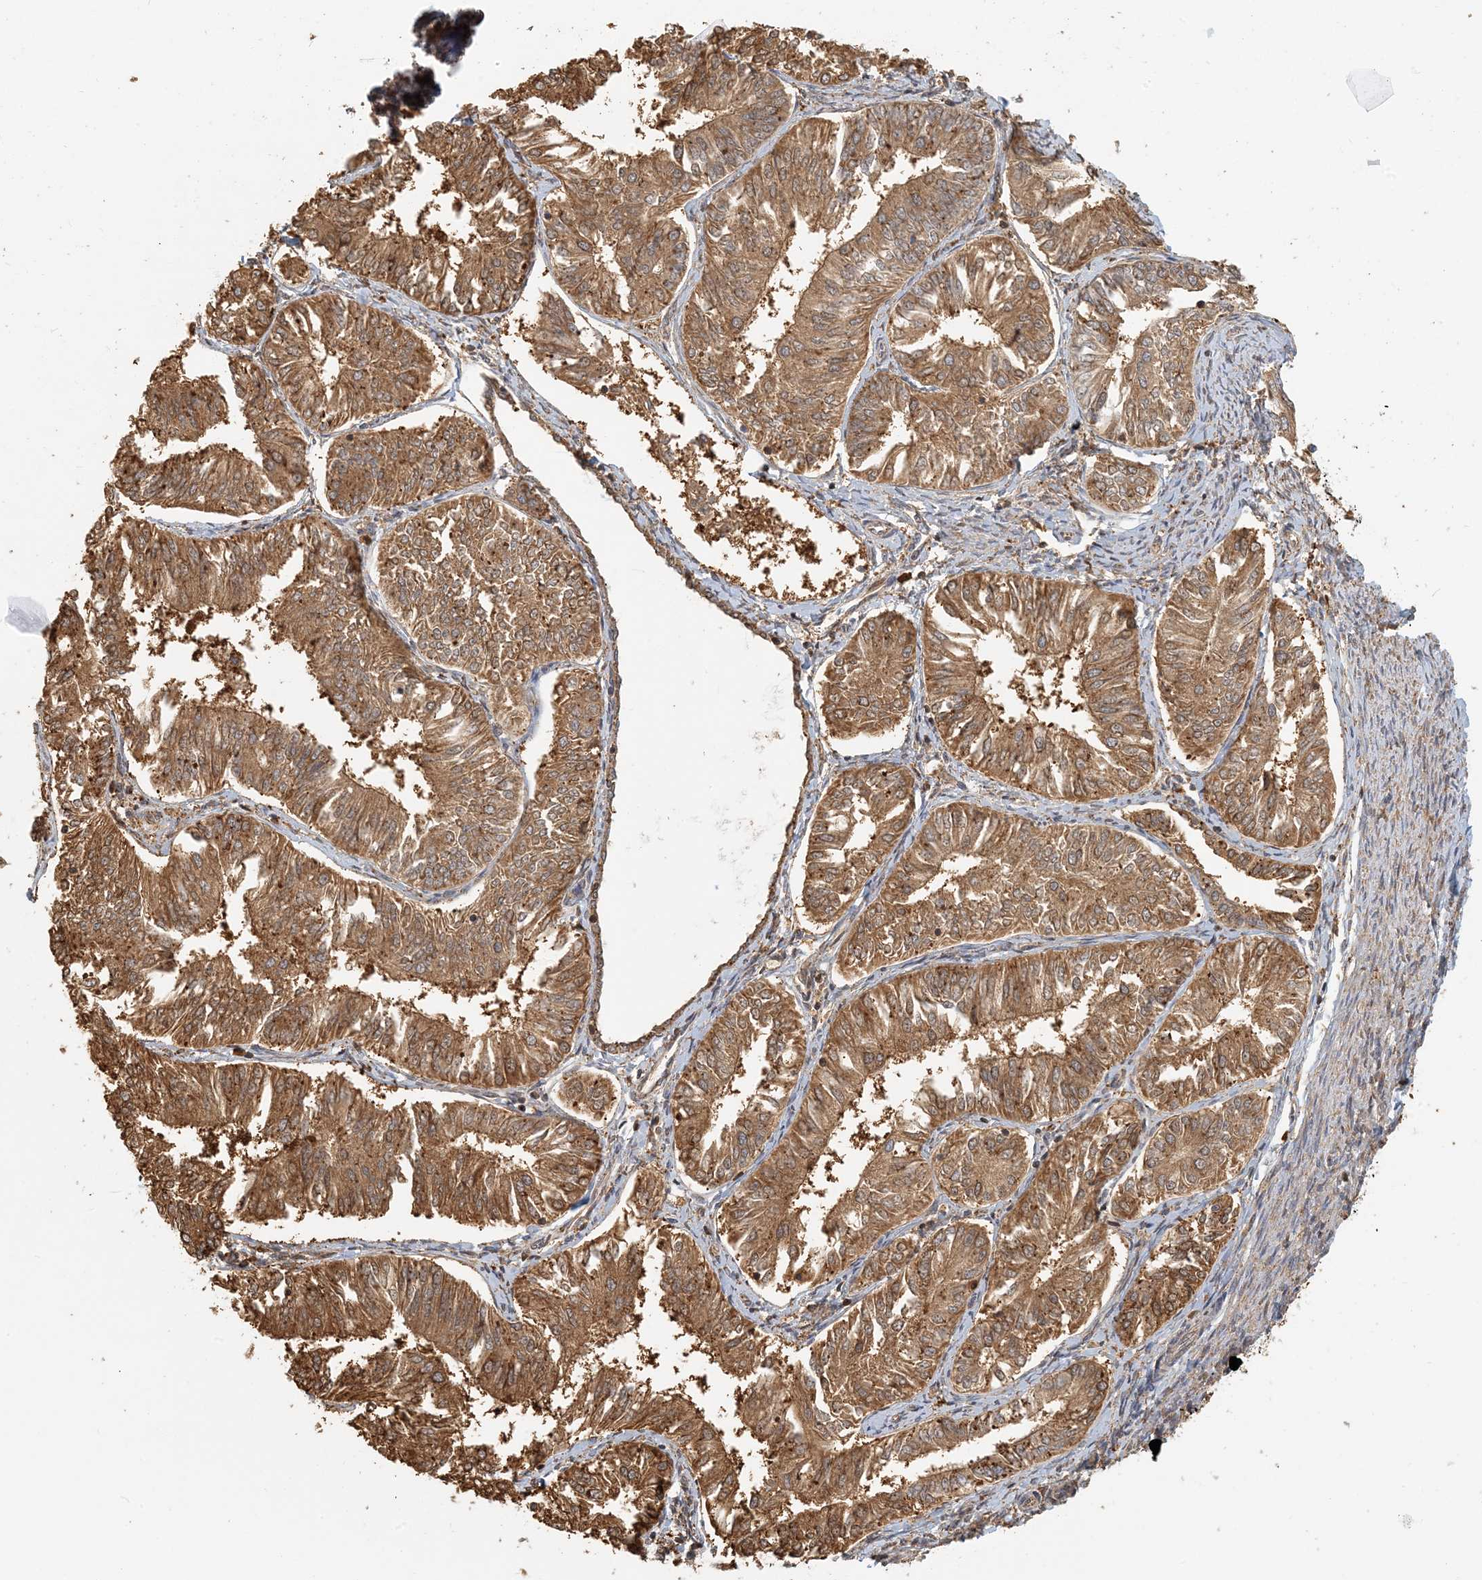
{"staining": {"intensity": "moderate", "quantity": ">75%", "location": "cytoplasmic/membranous"}, "tissue": "endometrial cancer", "cell_type": "Tumor cells", "image_type": "cancer", "snomed": [{"axis": "morphology", "description": "Adenocarcinoma, NOS"}, {"axis": "topography", "description": "Endometrium"}], "caption": "Human adenocarcinoma (endometrial) stained with a brown dye demonstrates moderate cytoplasmic/membranous positive positivity in approximately >75% of tumor cells.", "gene": "HNMT", "patient": {"sex": "female", "age": 58}}